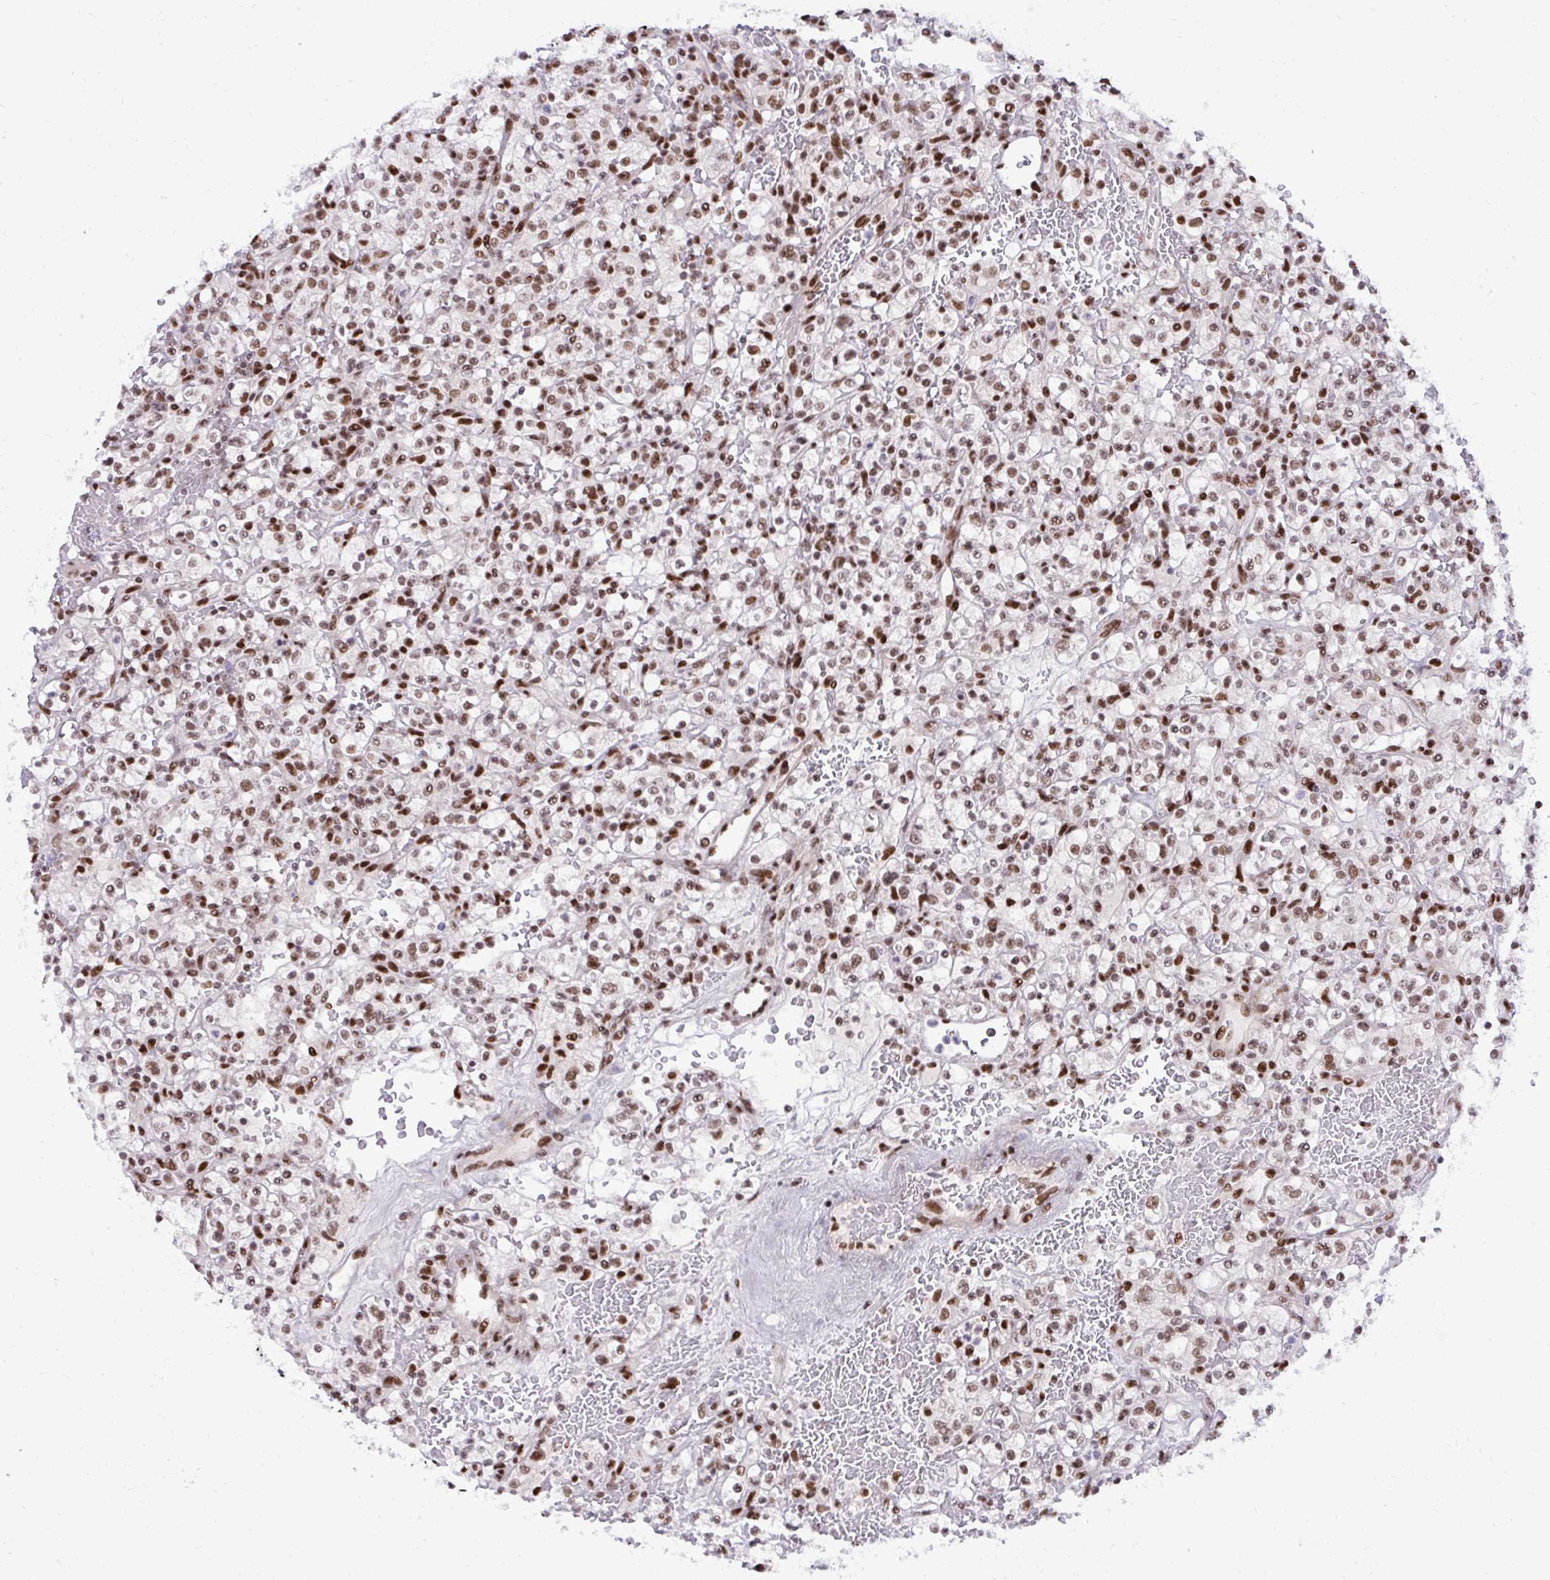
{"staining": {"intensity": "moderate", "quantity": ">75%", "location": "nuclear"}, "tissue": "renal cancer", "cell_type": "Tumor cells", "image_type": "cancer", "snomed": [{"axis": "morphology", "description": "Normal tissue, NOS"}, {"axis": "morphology", "description": "Adenocarcinoma, NOS"}, {"axis": "topography", "description": "Kidney"}], "caption": "Renal cancer (adenocarcinoma) stained with immunohistochemistry shows moderate nuclear expression in about >75% of tumor cells.", "gene": "CDYL", "patient": {"sex": "female", "age": 72}}